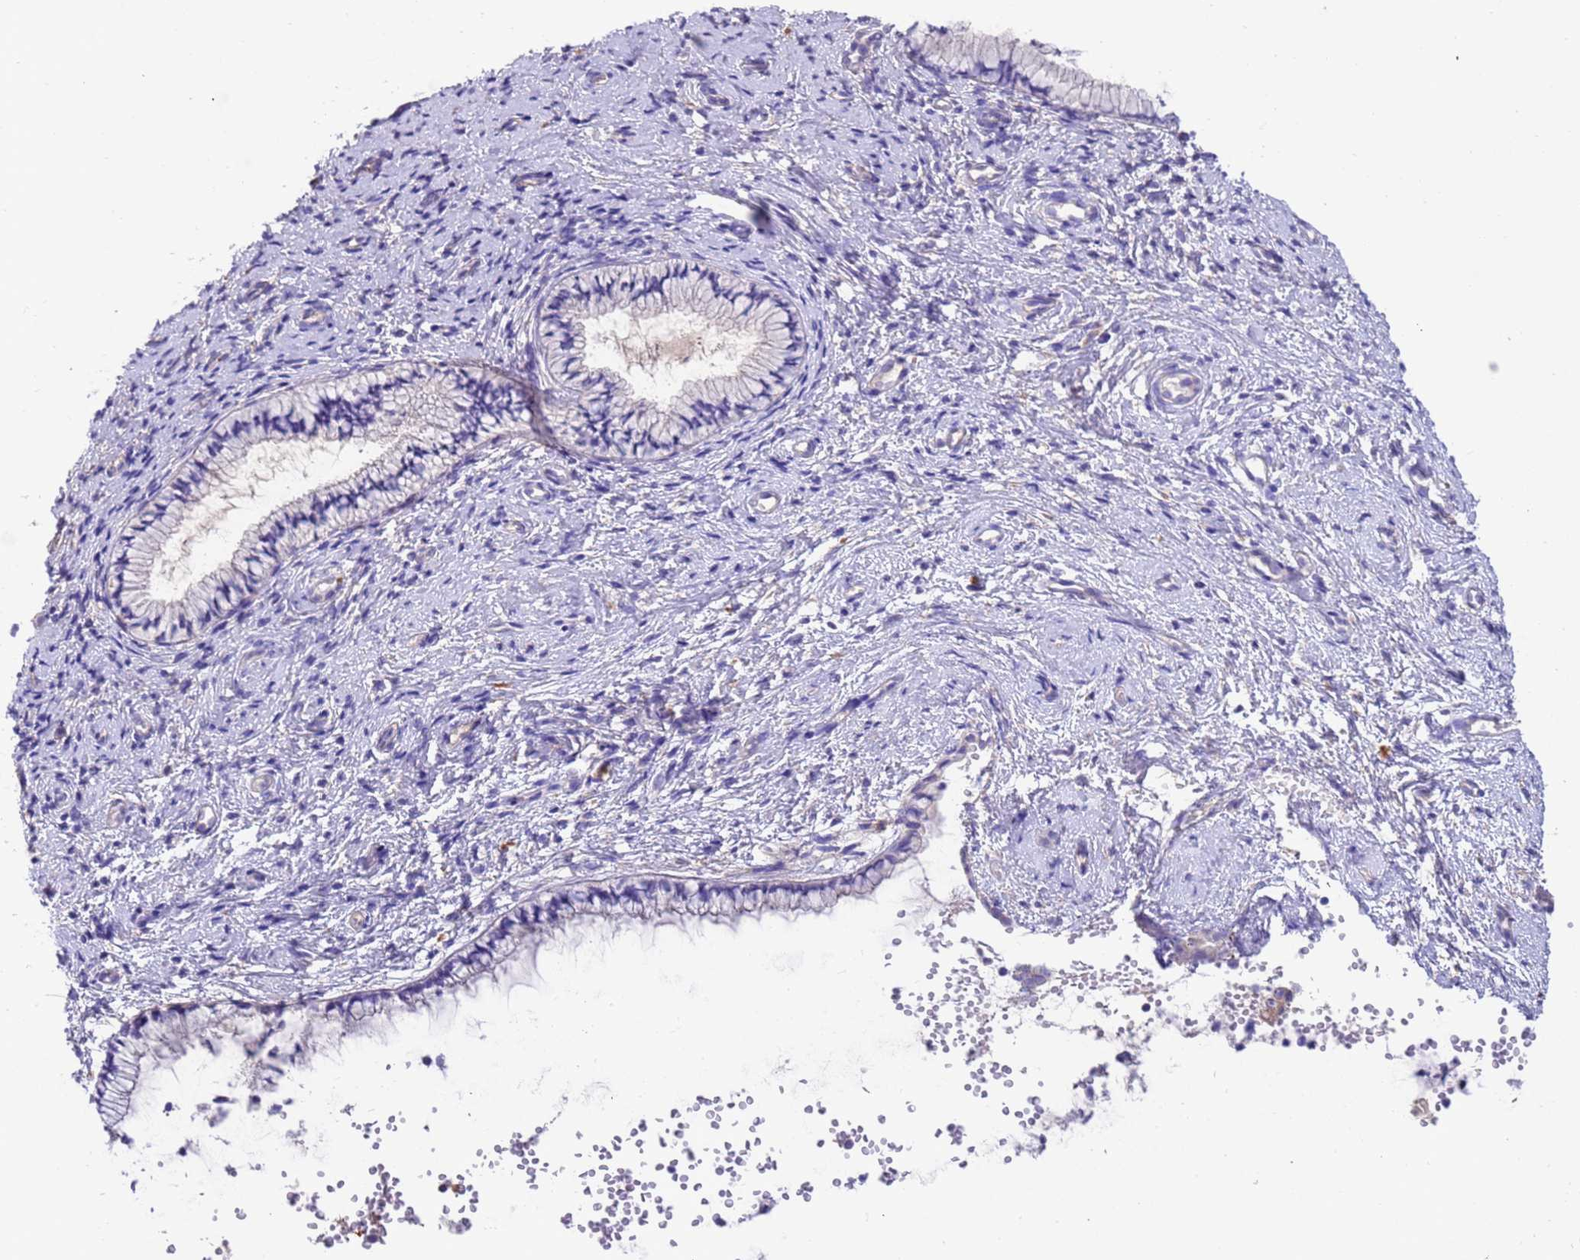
{"staining": {"intensity": "negative", "quantity": "none", "location": "none"}, "tissue": "cervix", "cell_type": "Glandular cells", "image_type": "normal", "snomed": [{"axis": "morphology", "description": "Normal tissue, NOS"}, {"axis": "topography", "description": "Cervix"}], "caption": "This histopathology image is of benign cervix stained with IHC to label a protein in brown with the nuclei are counter-stained blue. There is no expression in glandular cells. (Stains: DAB (3,3'-diaminobenzidine) immunohistochemistry (IHC) with hematoxylin counter stain, Microscopy: brightfield microscopy at high magnification).", "gene": "SRL", "patient": {"sex": "female", "age": 57}}